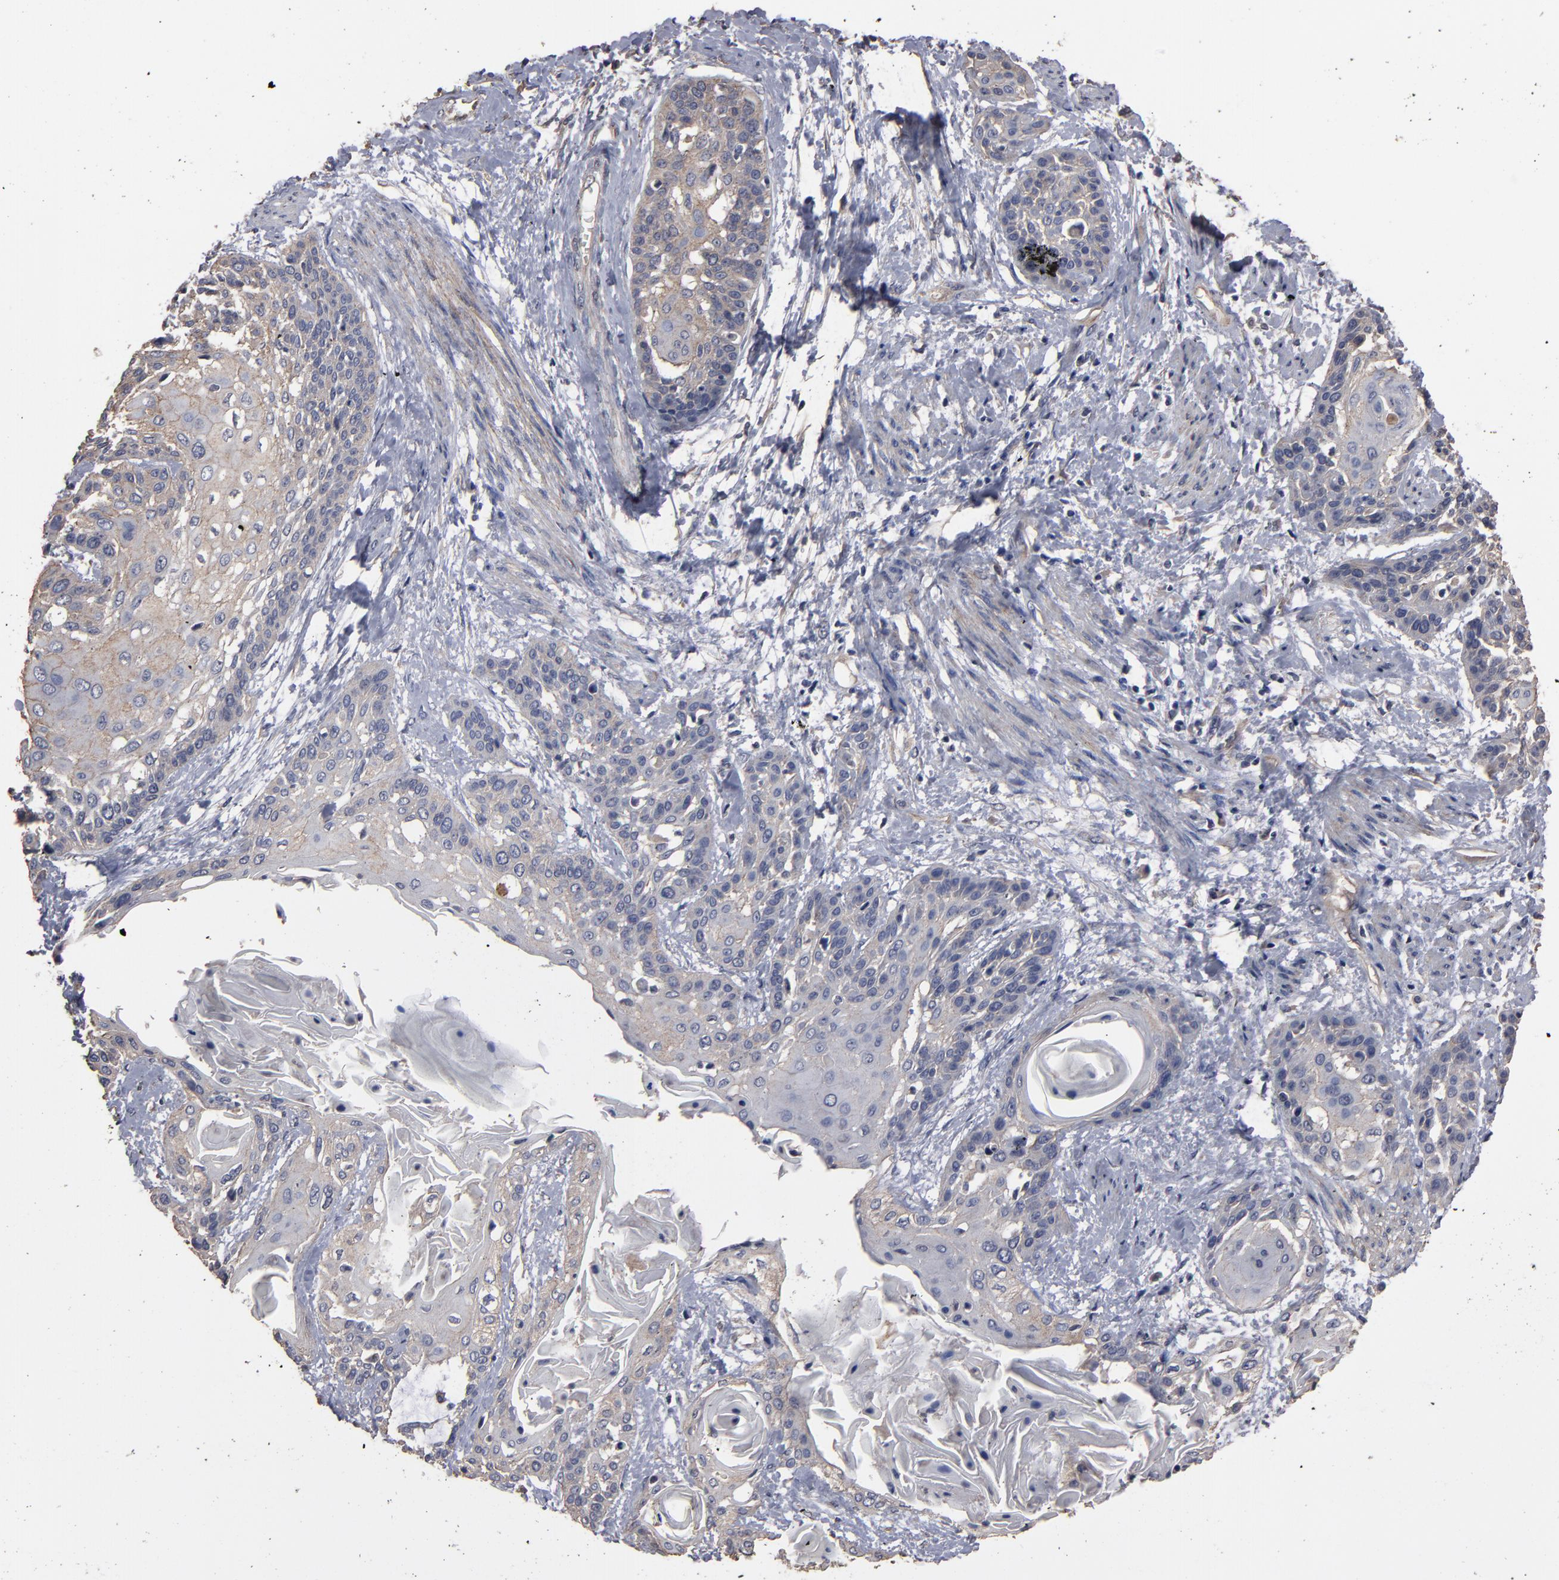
{"staining": {"intensity": "weak", "quantity": ">75%", "location": "cytoplasmic/membranous"}, "tissue": "cervical cancer", "cell_type": "Tumor cells", "image_type": "cancer", "snomed": [{"axis": "morphology", "description": "Squamous cell carcinoma, NOS"}, {"axis": "topography", "description": "Cervix"}], "caption": "An IHC micrograph of neoplastic tissue is shown. Protein staining in brown shows weak cytoplasmic/membranous positivity in cervical cancer (squamous cell carcinoma) within tumor cells. The staining was performed using DAB to visualize the protein expression in brown, while the nuclei were stained in blue with hematoxylin (Magnification: 20x).", "gene": "DMD", "patient": {"sex": "female", "age": 57}}